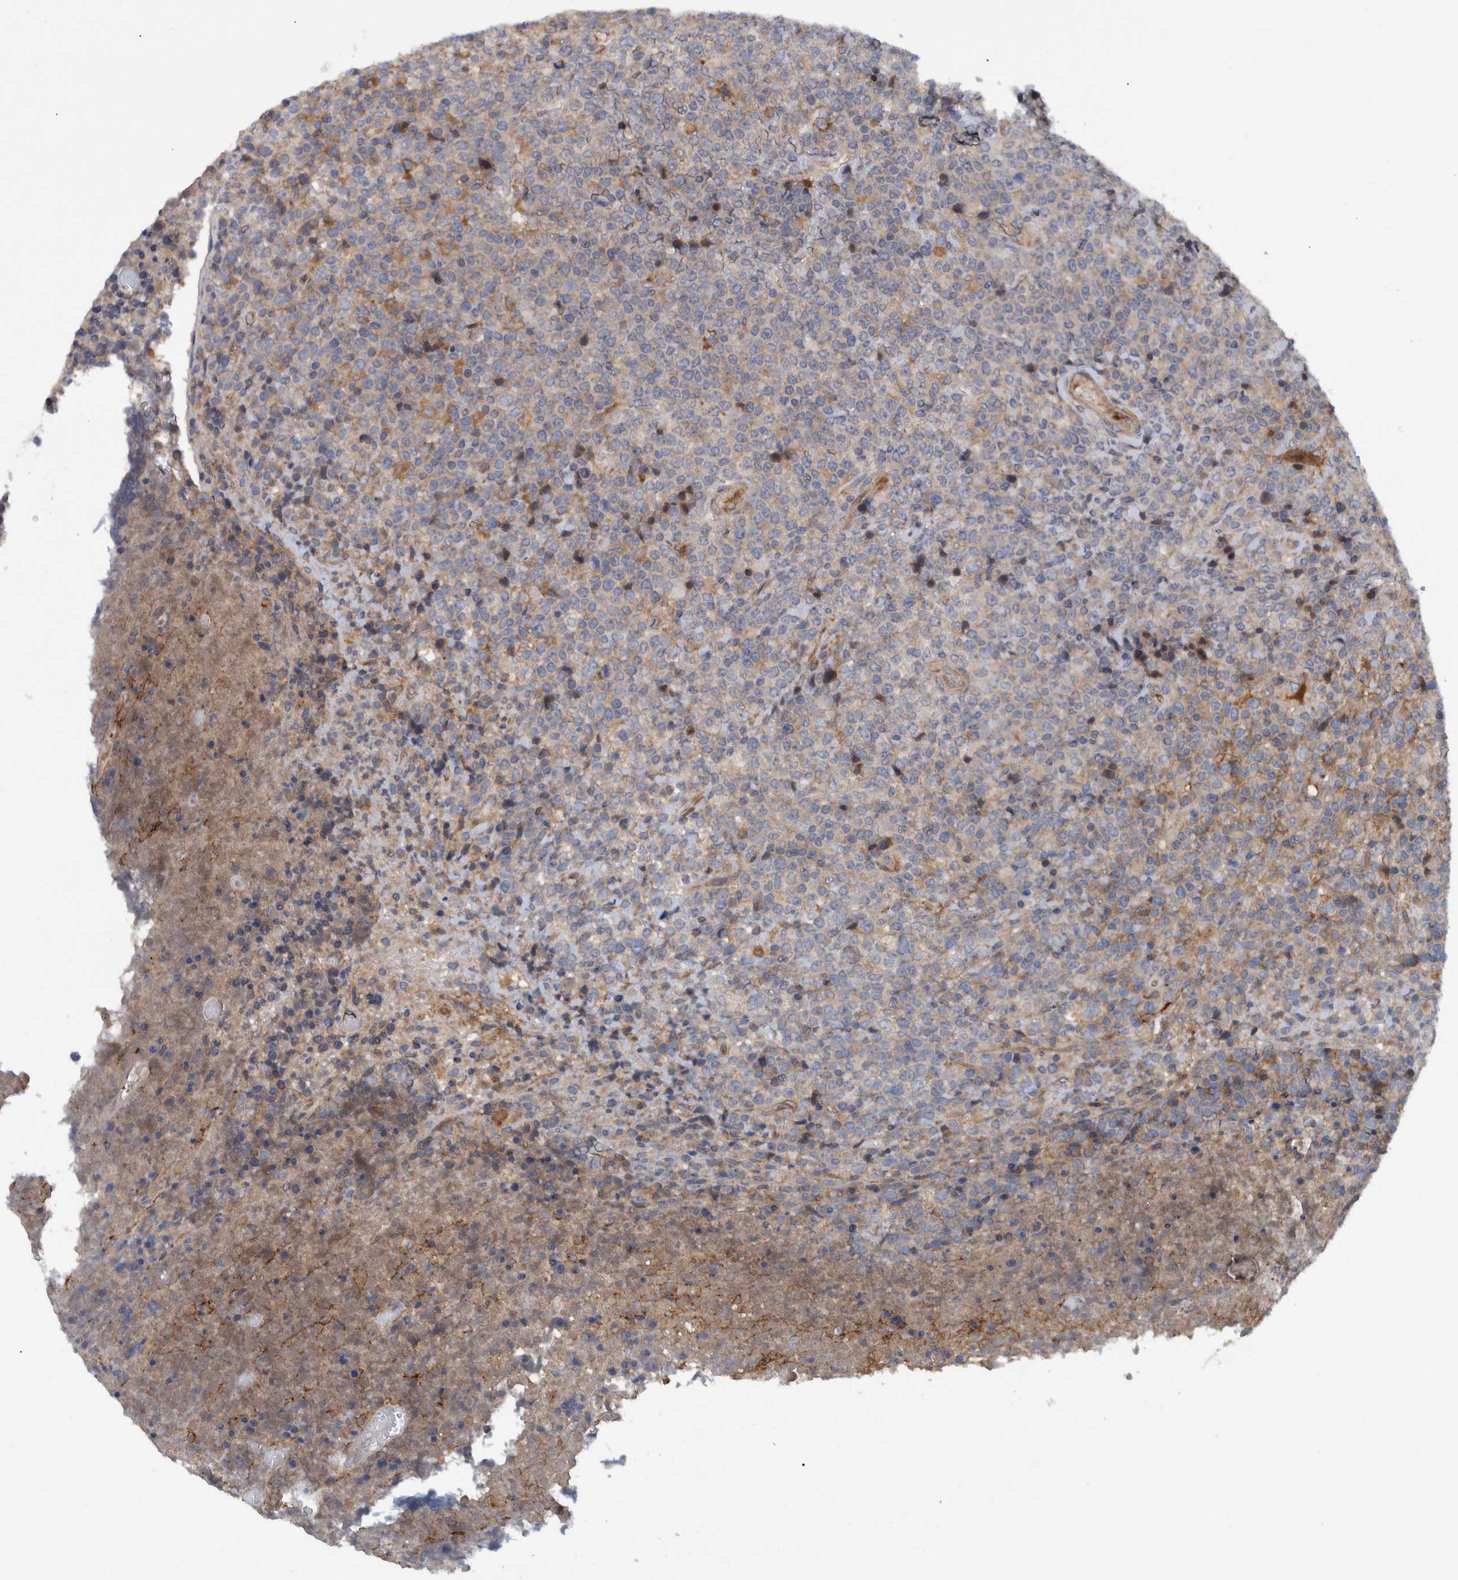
{"staining": {"intensity": "moderate", "quantity": "<25%", "location": "cytoplasmic/membranous"}, "tissue": "lymphoma", "cell_type": "Tumor cells", "image_type": "cancer", "snomed": [{"axis": "morphology", "description": "Malignant lymphoma, non-Hodgkin's type, High grade"}, {"axis": "topography", "description": "Lymph node"}], "caption": "Human malignant lymphoma, non-Hodgkin's type (high-grade) stained for a protein (brown) exhibits moderate cytoplasmic/membranous positive staining in about <25% of tumor cells.", "gene": "ITIH3", "patient": {"sex": "male", "age": 13}}